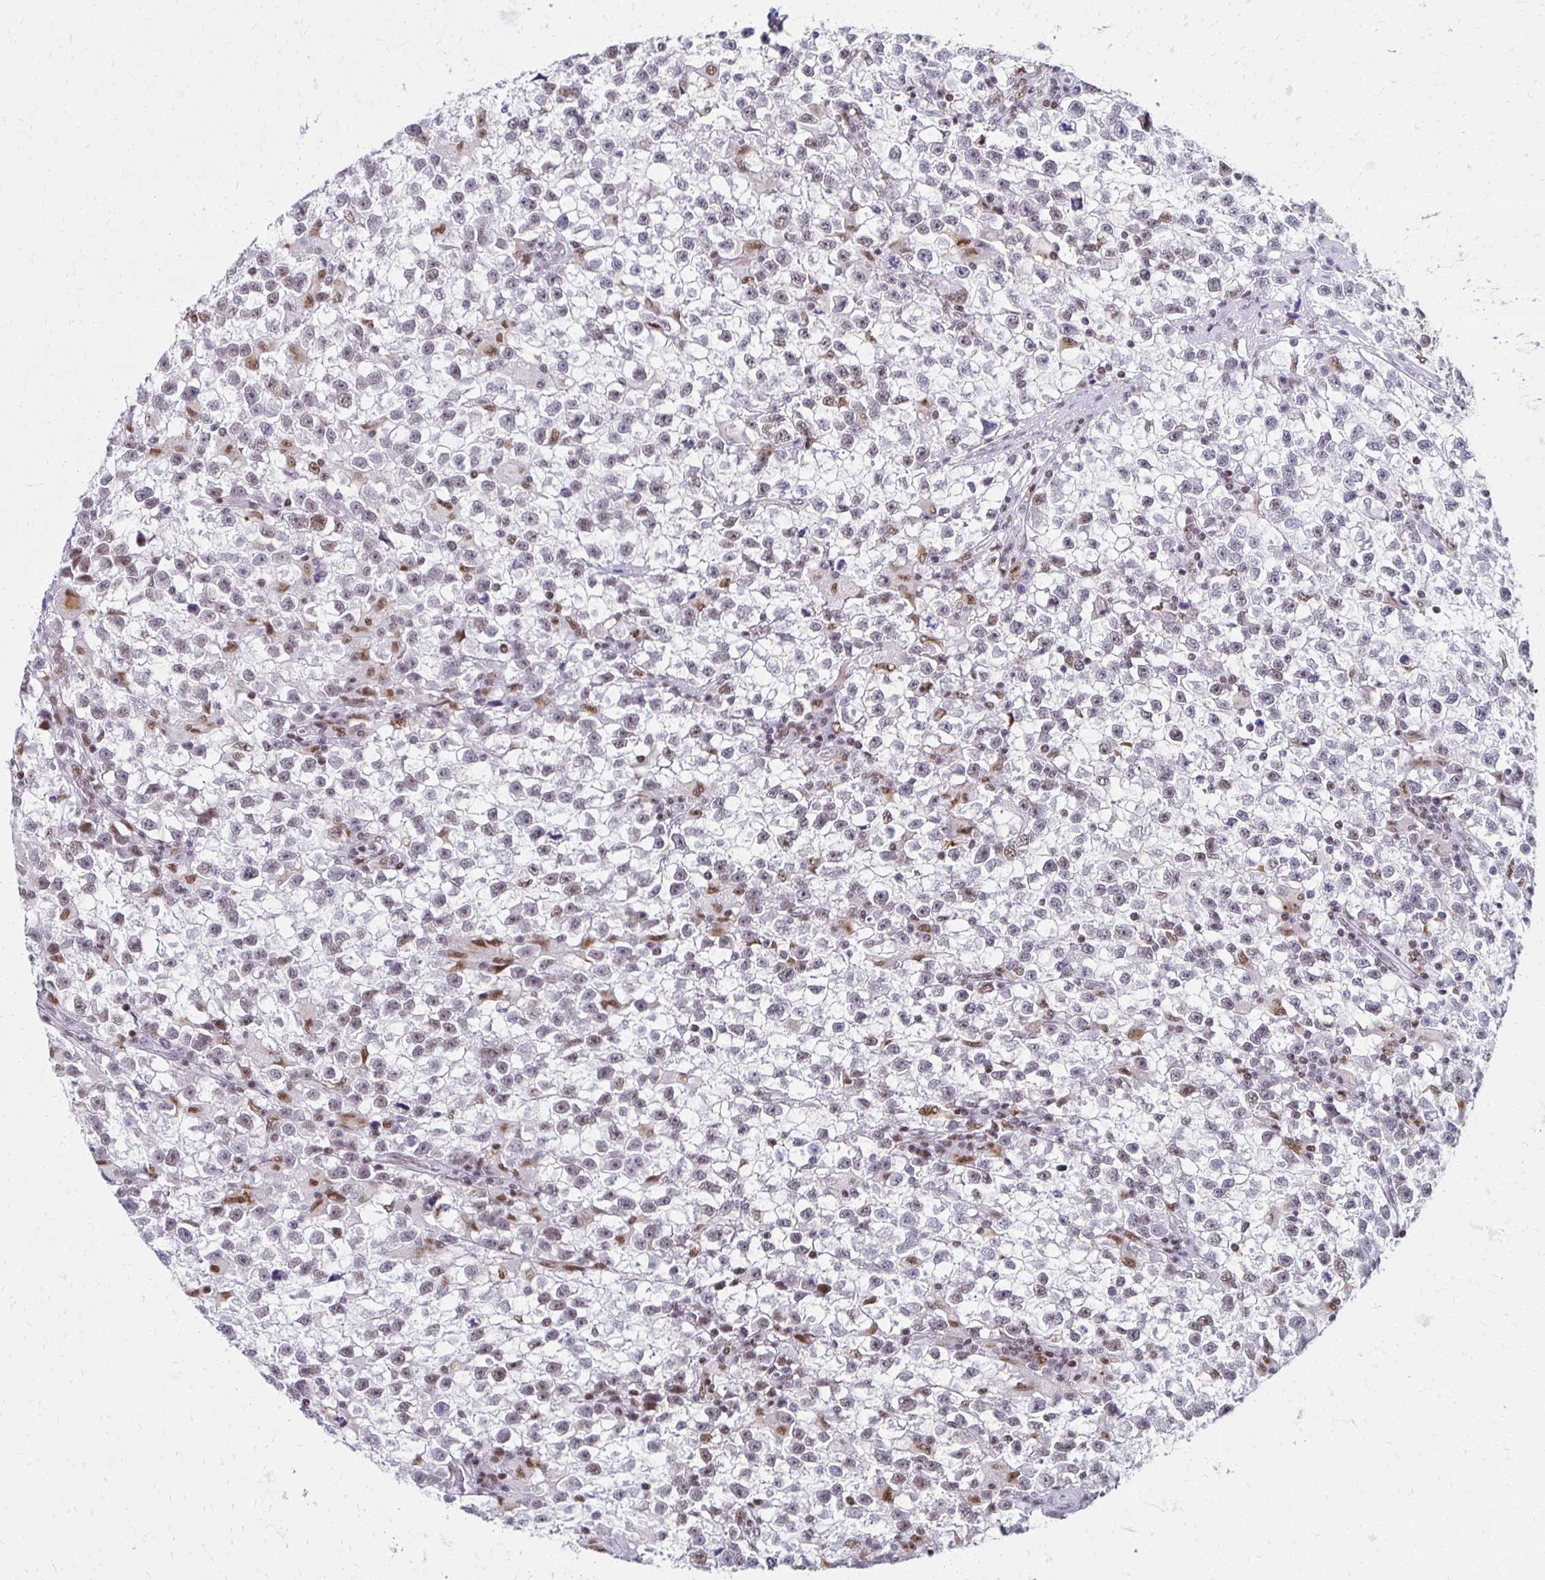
{"staining": {"intensity": "weak", "quantity": "<25%", "location": "nuclear"}, "tissue": "testis cancer", "cell_type": "Tumor cells", "image_type": "cancer", "snomed": [{"axis": "morphology", "description": "Seminoma, NOS"}, {"axis": "topography", "description": "Testis"}], "caption": "Tumor cells are negative for protein expression in human testis cancer (seminoma).", "gene": "IRF7", "patient": {"sex": "male", "age": 31}}